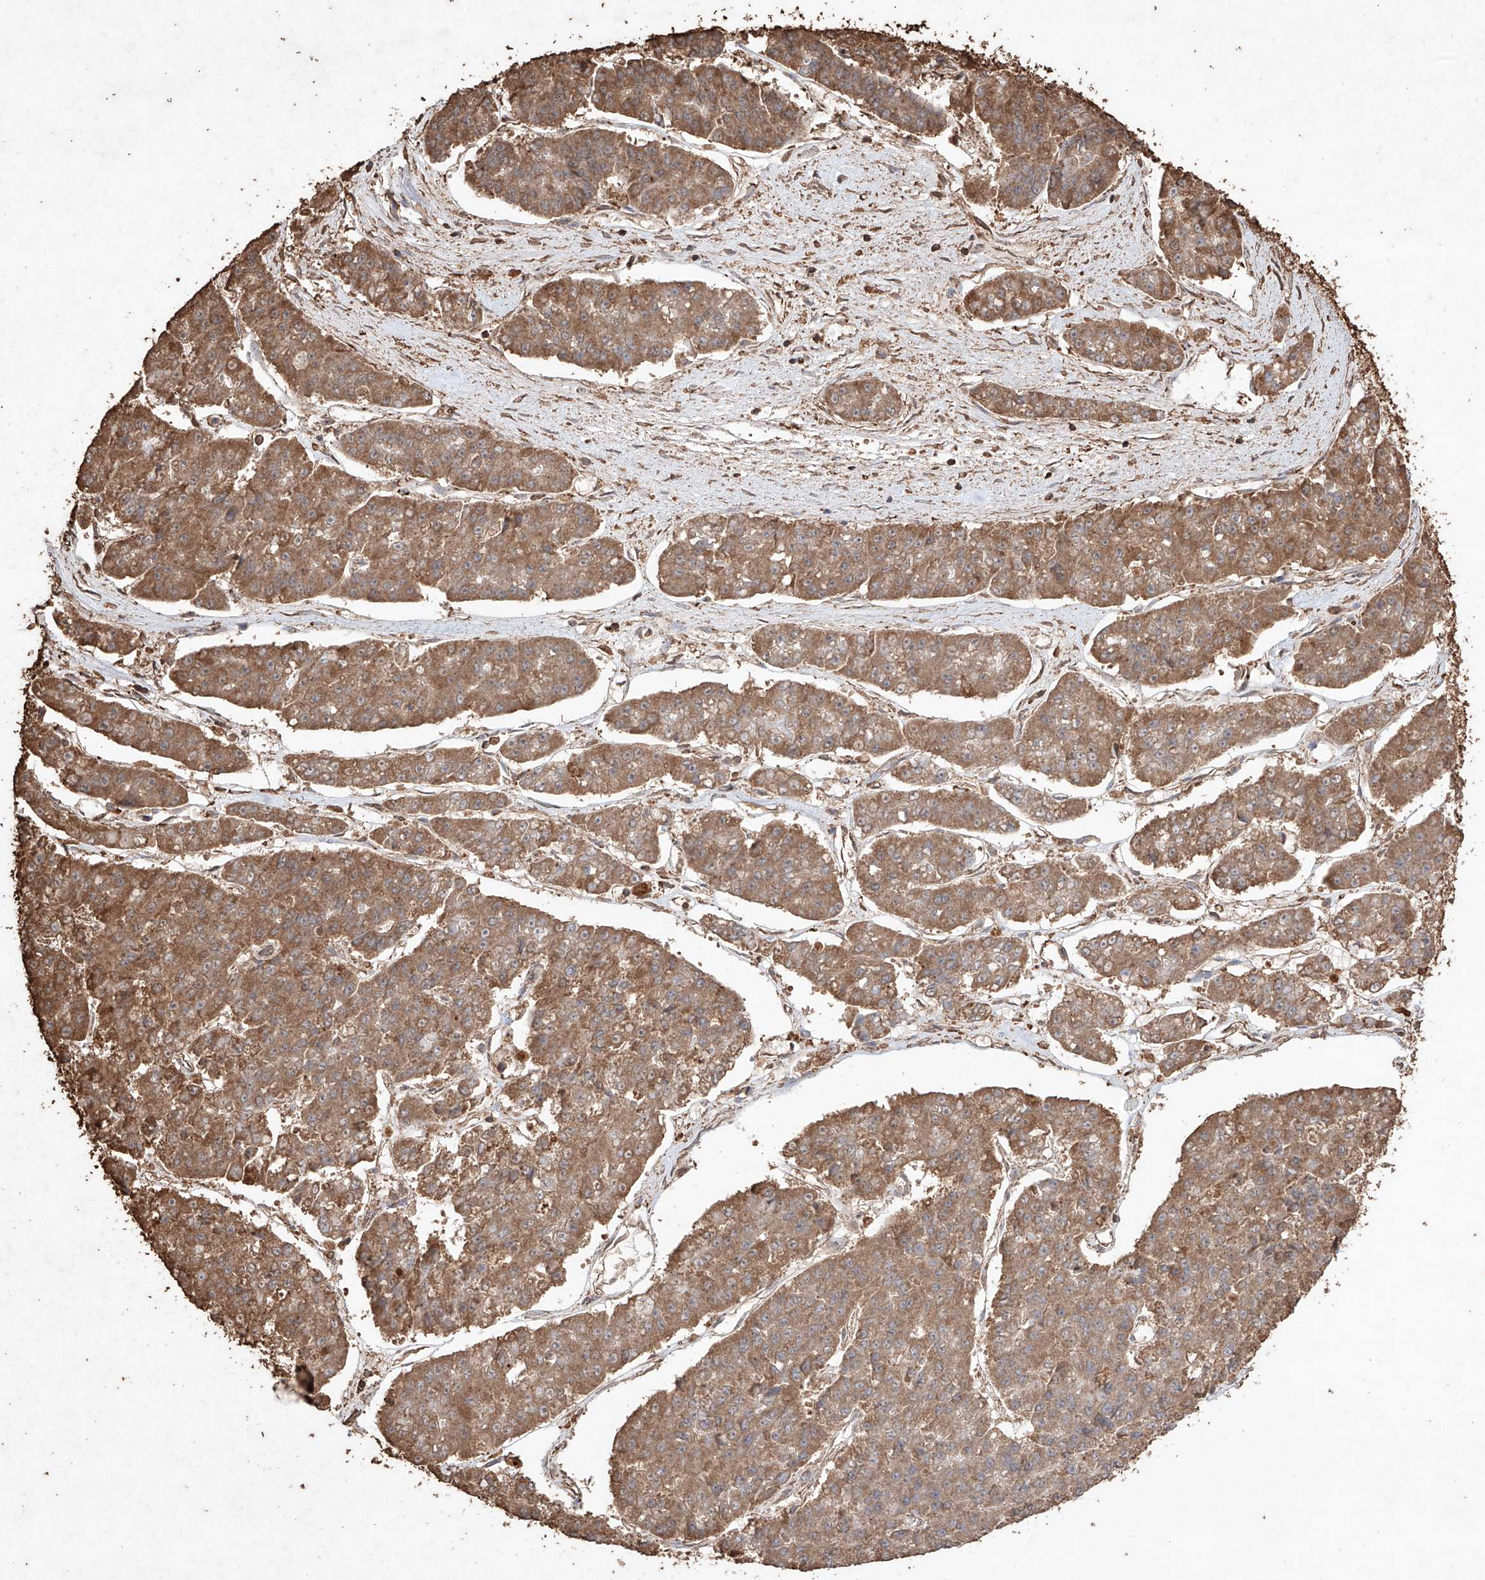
{"staining": {"intensity": "moderate", "quantity": ">75%", "location": "cytoplasmic/membranous"}, "tissue": "pancreatic cancer", "cell_type": "Tumor cells", "image_type": "cancer", "snomed": [{"axis": "morphology", "description": "Adenocarcinoma, NOS"}, {"axis": "topography", "description": "Pancreas"}], "caption": "Immunohistochemical staining of pancreatic cancer reveals medium levels of moderate cytoplasmic/membranous protein staining in about >75% of tumor cells.", "gene": "M6PR", "patient": {"sex": "male", "age": 50}}